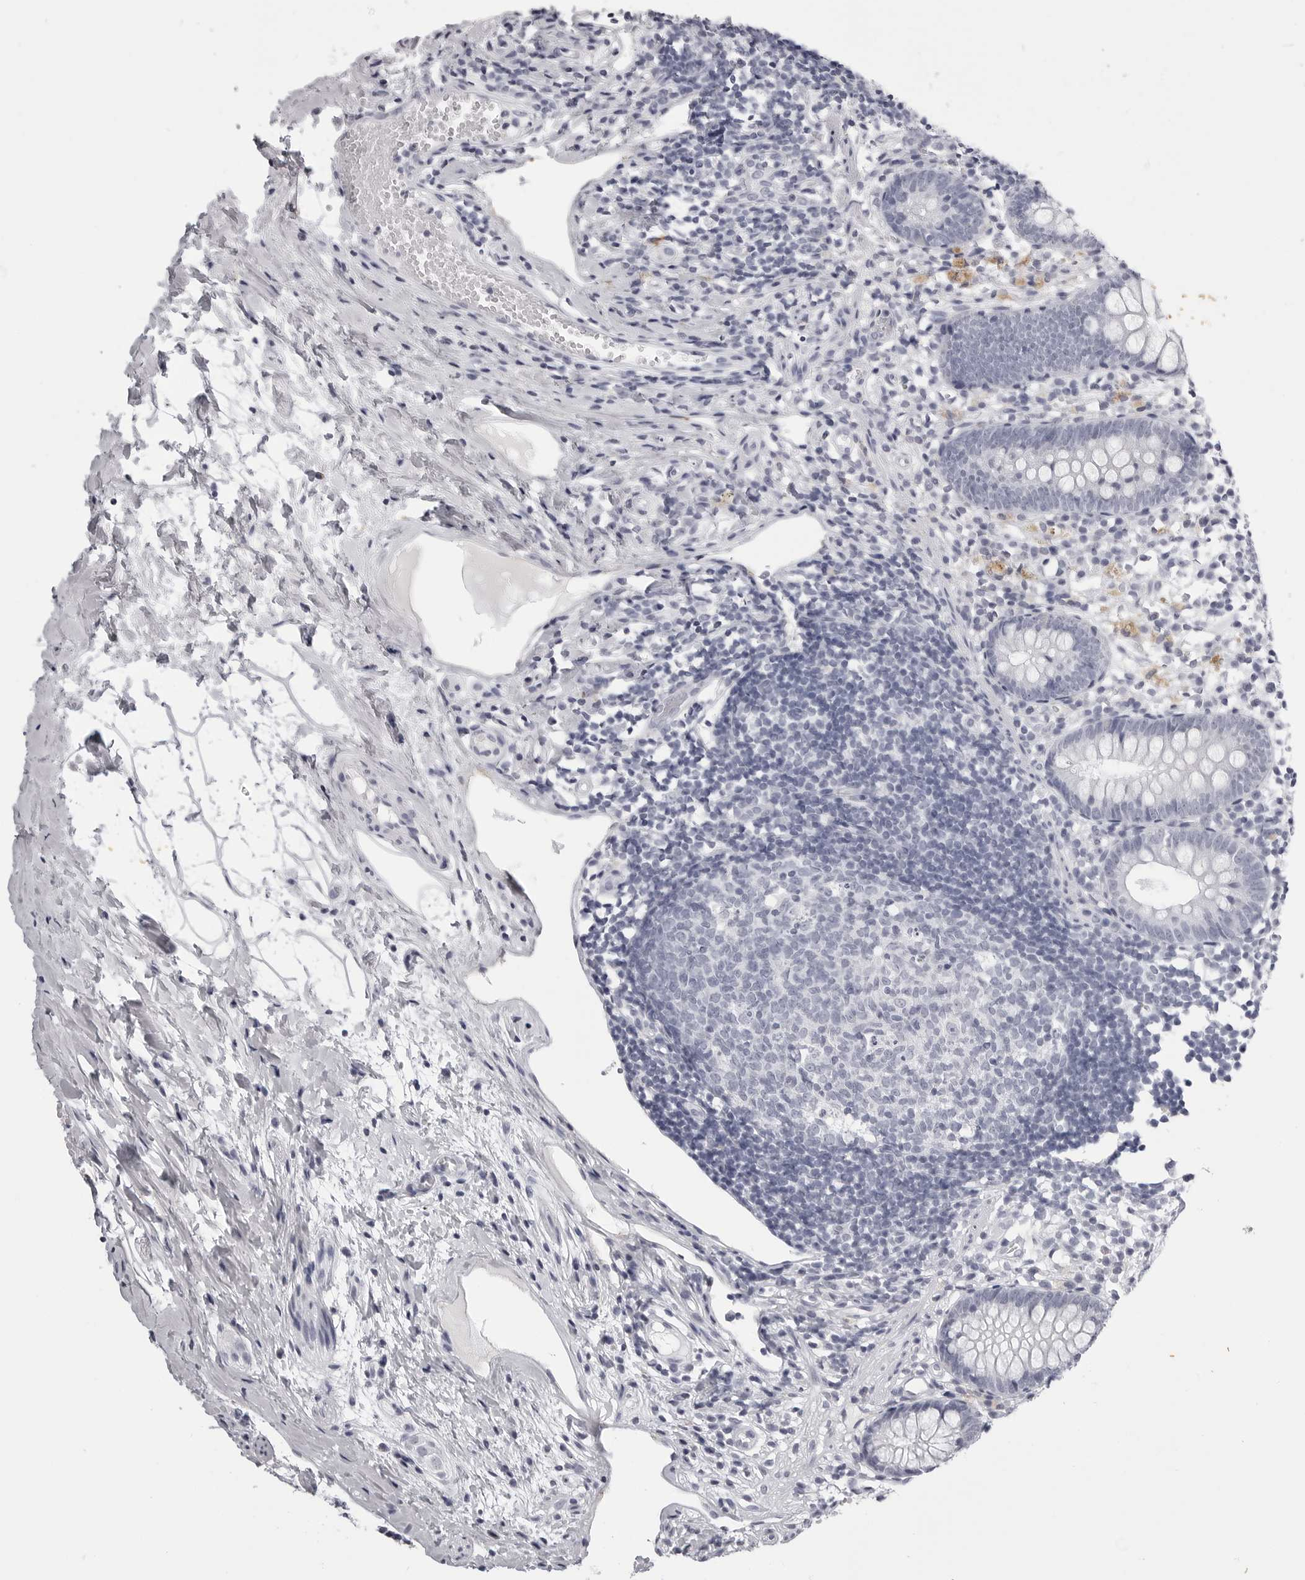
{"staining": {"intensity": "negative", "quantity": "none", "location": "none"}, "tissue": "appendix", "cell_type": "Glandular cells", "image_type": "normal", "snomed": [{"axis": "morphology", "description": "Normal tissue, NOS"}, {"axis": "topography", "description": "Appendix"}], "caption": "Glandular cells are negative for brown protein staining in unremarkable appendix. (DAB (3,3'-diaminobenzidine) immunohistochemistry with hematoxylin counter stain).", "gene": "BPIFA1", "patient": {"sex": "female", "age": 20}}